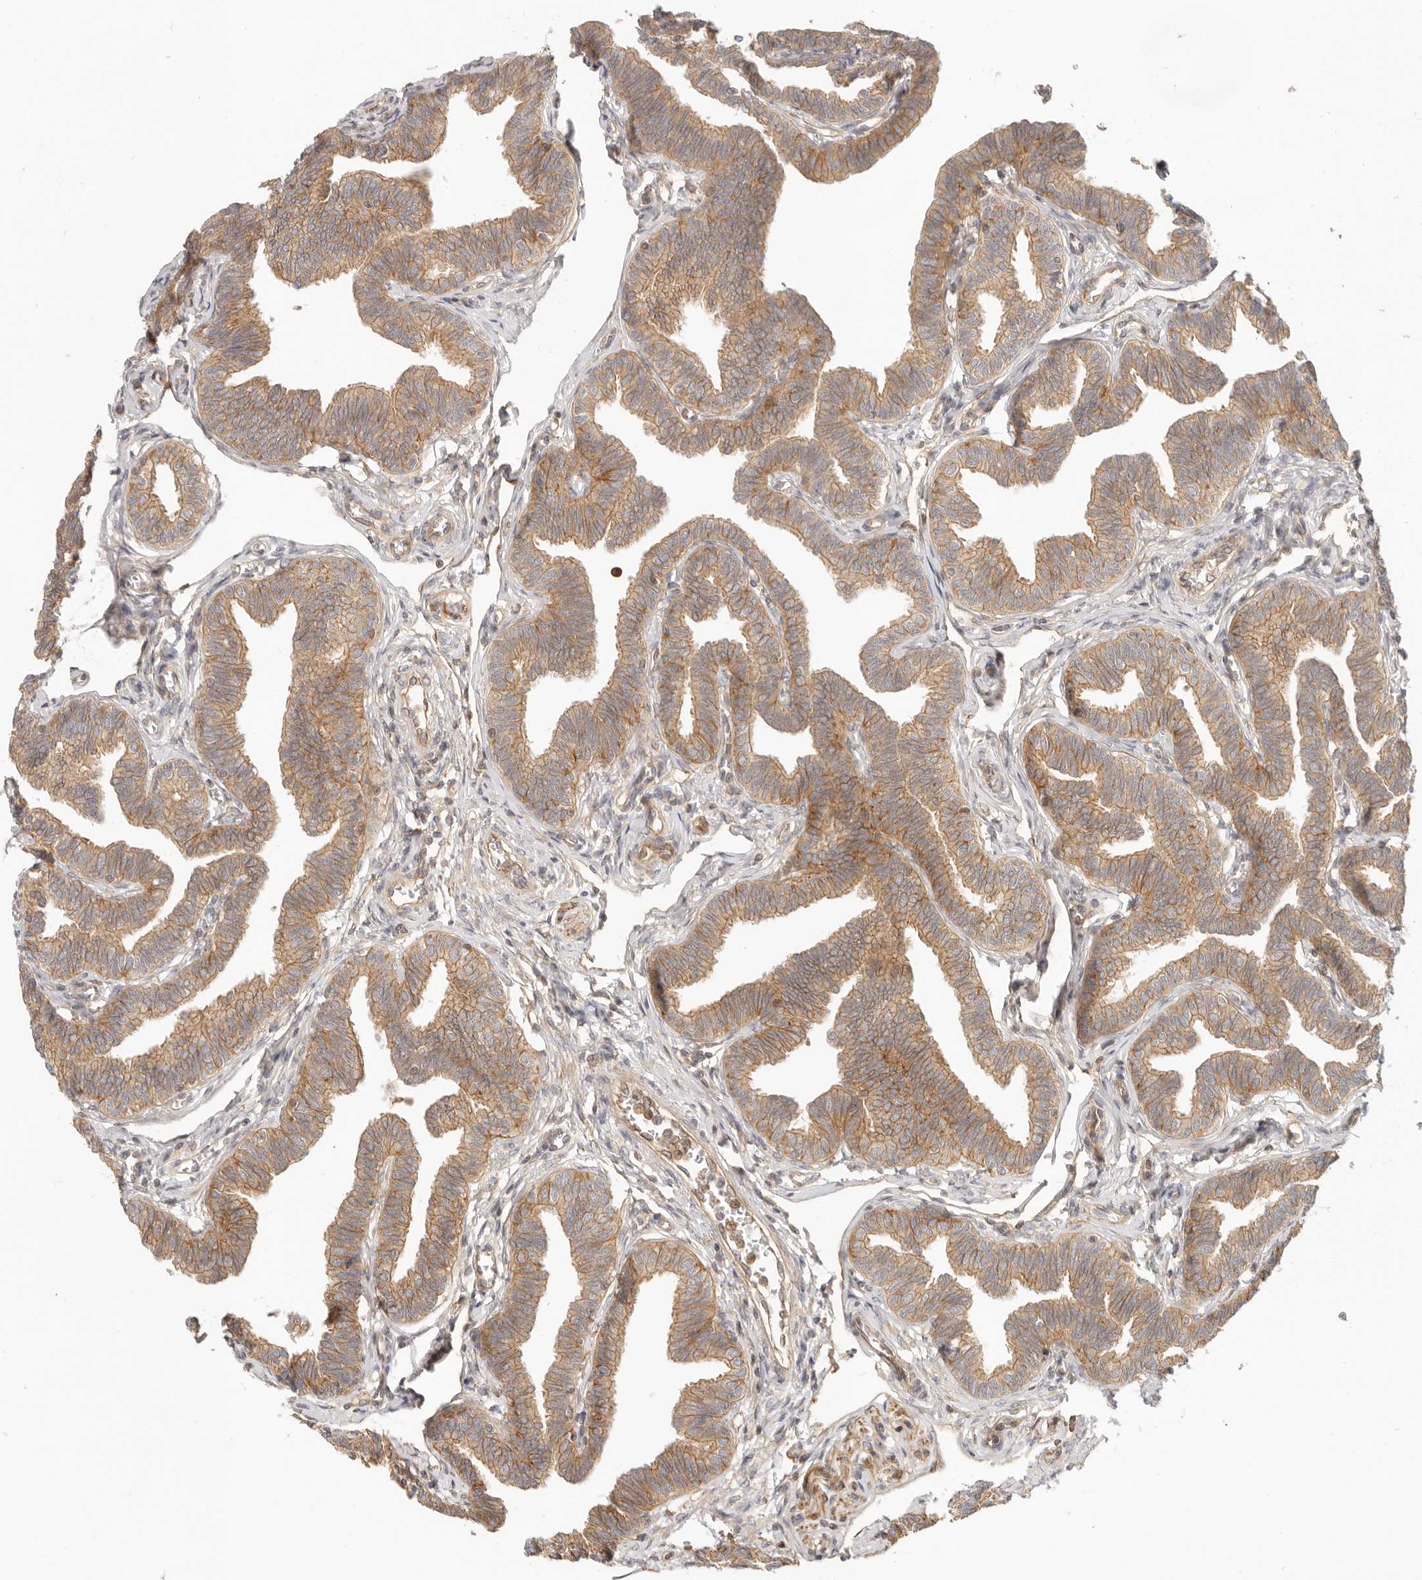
{"staining": {"intensity": "moderate", "quantity": ">75%", "location": "cytoplasmic/membranous"}, "tissue": "fallopian tube", "cell_type": "Glandular cells", "image_type": "normal", "snomed": [{"axis": "morphology", "description": "Normal tissue, NOS"}, {"axis": "topography", "description": "Fallopian tube"}, {"axis": "topography", "description": "Ovary"}], "caption": "Immunohistochemical staining of unremarkable fallopian tube exhibits >75% levels of moderate cytoplasmic/membranous protein expression in approximately >75% of glandular cells. The protein of interest is shown in brown color, while the nuclei are stained blue.", "gene": "UFSP1", "patient": {"sex": "female", "age": 23}}